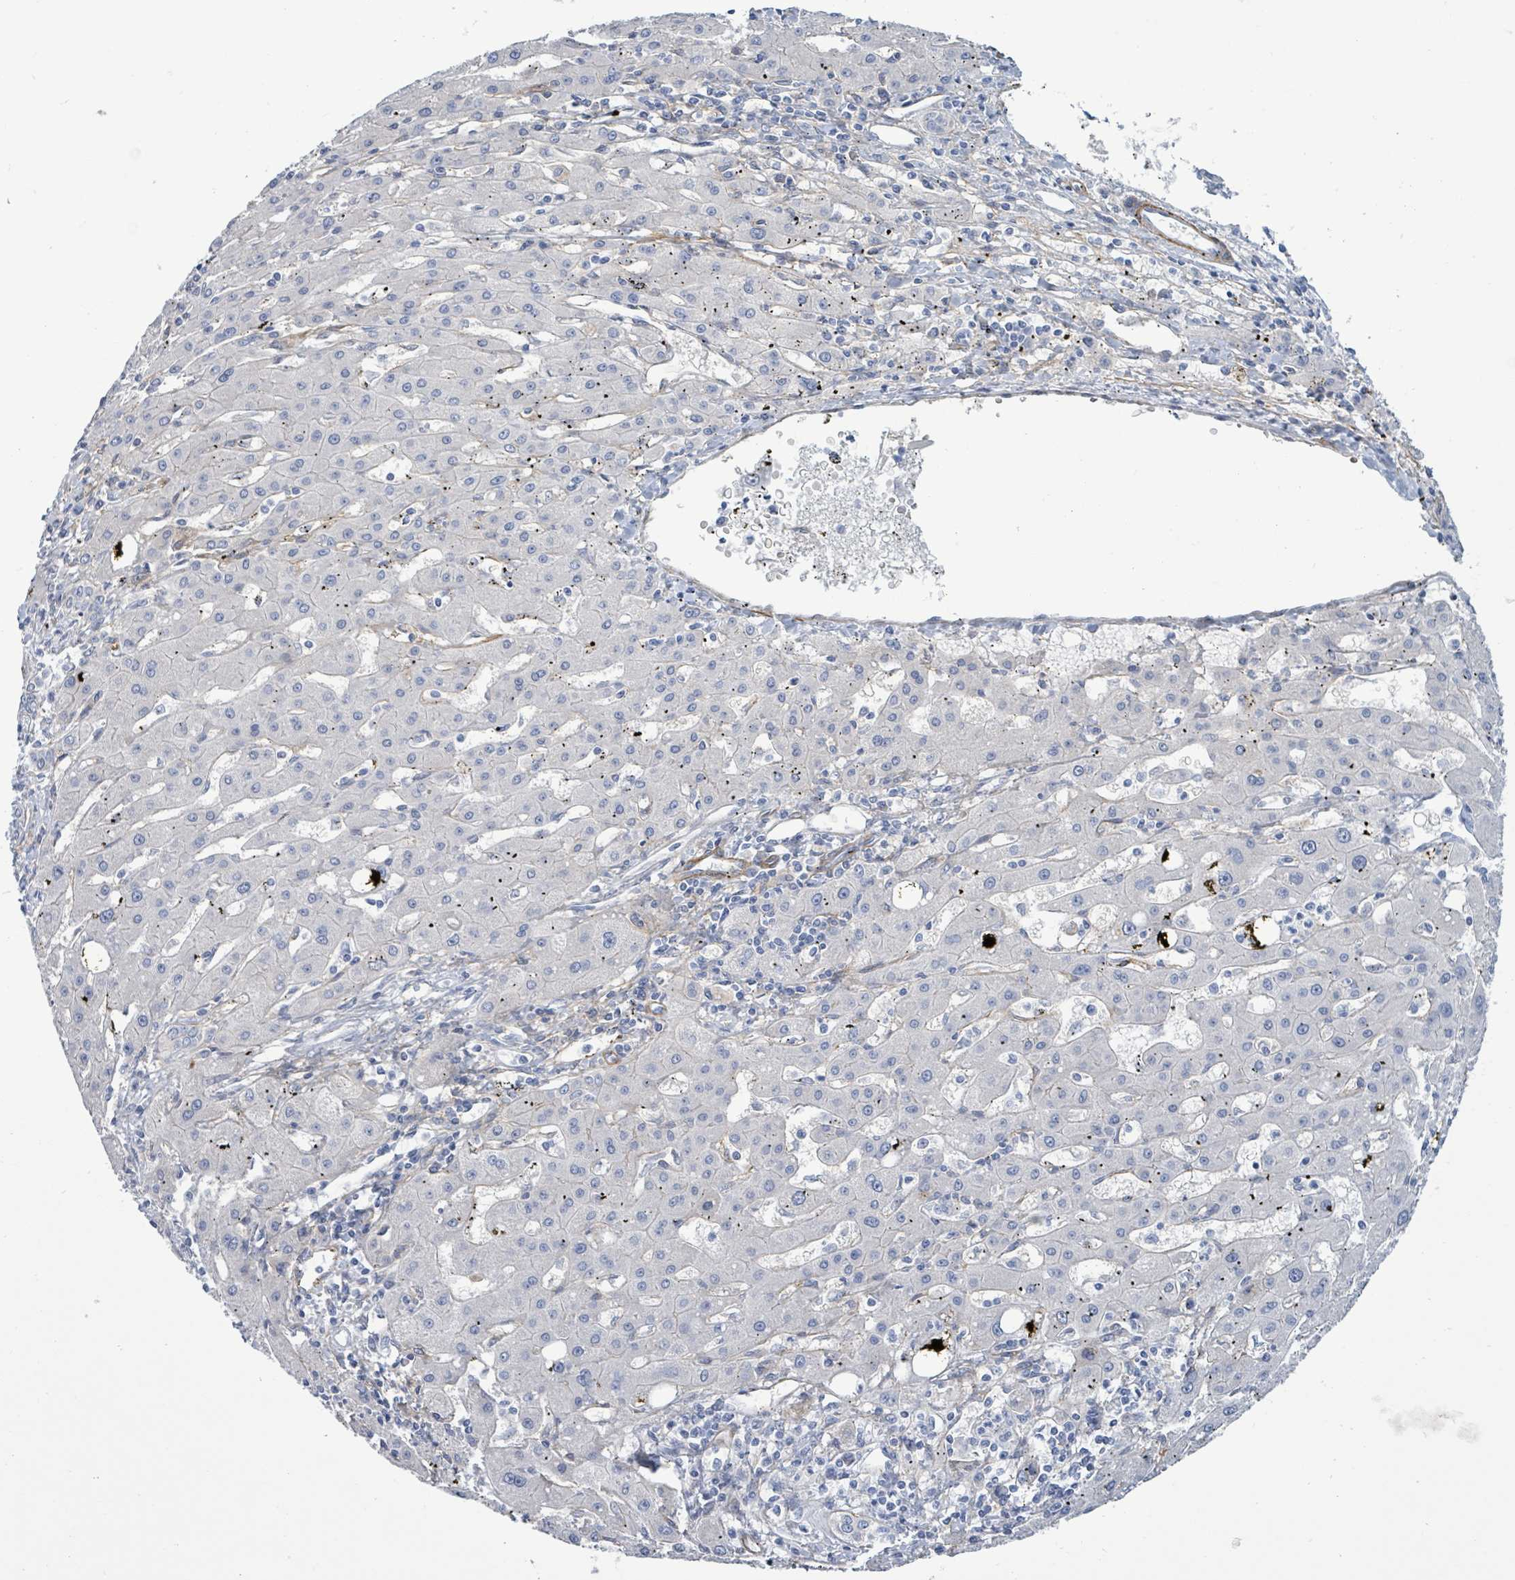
{"staining": {"intensity": "negative", "quantity": "none", "location": "none"}, "tissue": "liver cancer", "cell_type": "Tumor cells", "image_type": "cancer", "snomed": [{"axis": "morphology", "description": "Carcinoma, Hepatocellular, NOS"}, {"axis": "topography", "description": "Liver"}], "caption": "Photomicrograph shows no significant protein expression in tumor cells of liver cancer.", "gene": "DMRTC1B", "patient": {"sex": "male", "age": 72}}